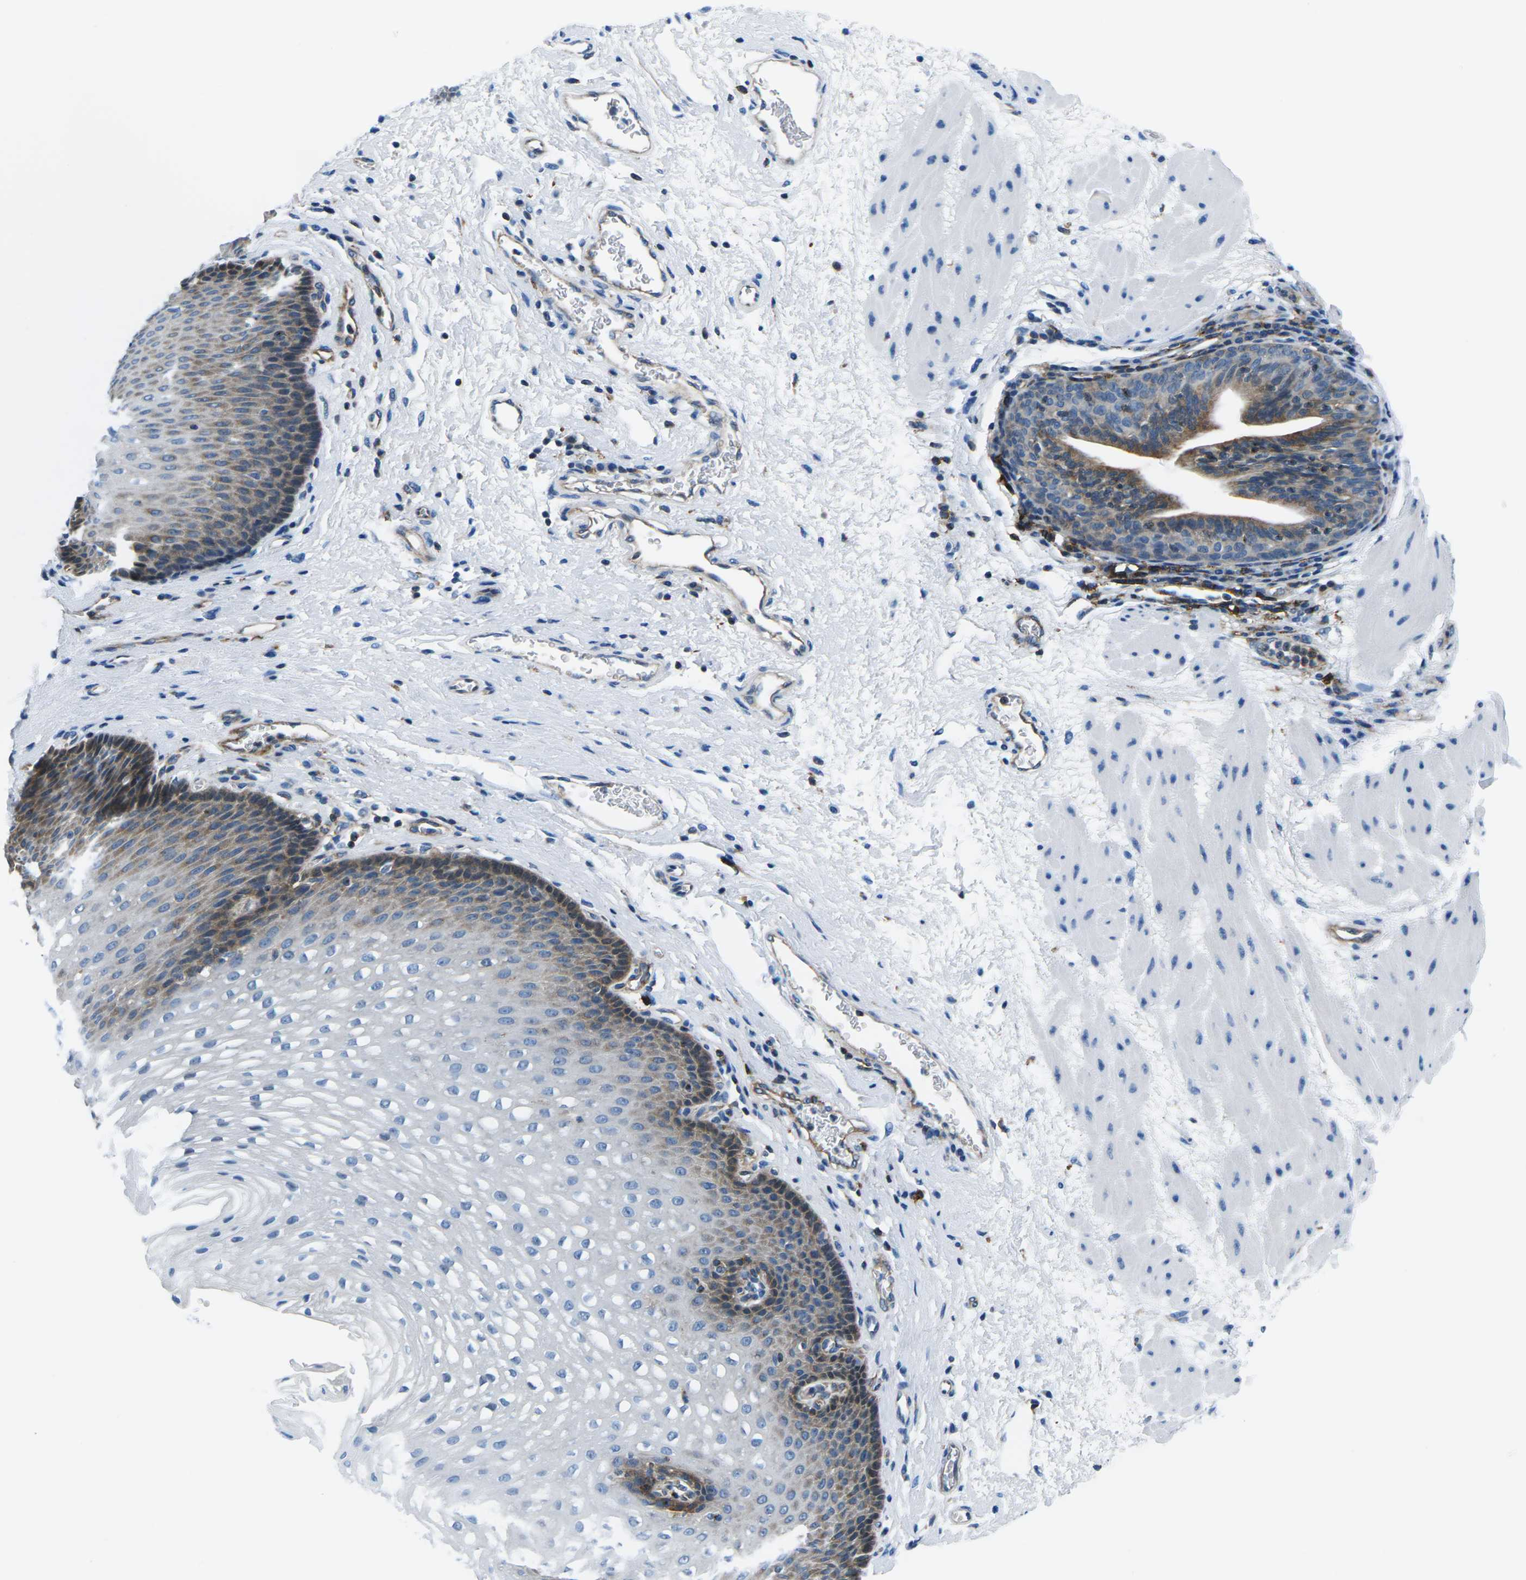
{"staining": {"intensity": "moderate", "quantity": "<25%", "location": "cytoplasmic/membranous"}, "tissue": "esophagus", "cell_type": "Squamous epithelial cells", "image_type": "normal", "snomed": [{"axis": "morphology", "description": "Normal tissue, NOS"}, {"axis": "topography", "description": "Esophagus"}], "caption": "DAB immunohistochemical staining of normal esophagus reveals moderate cytoplasmic/membranous protein staining in about <25% of squamous epithelial cells.", "gene": "SOCS4", "patient": {"sex": "male", "age": 48}}